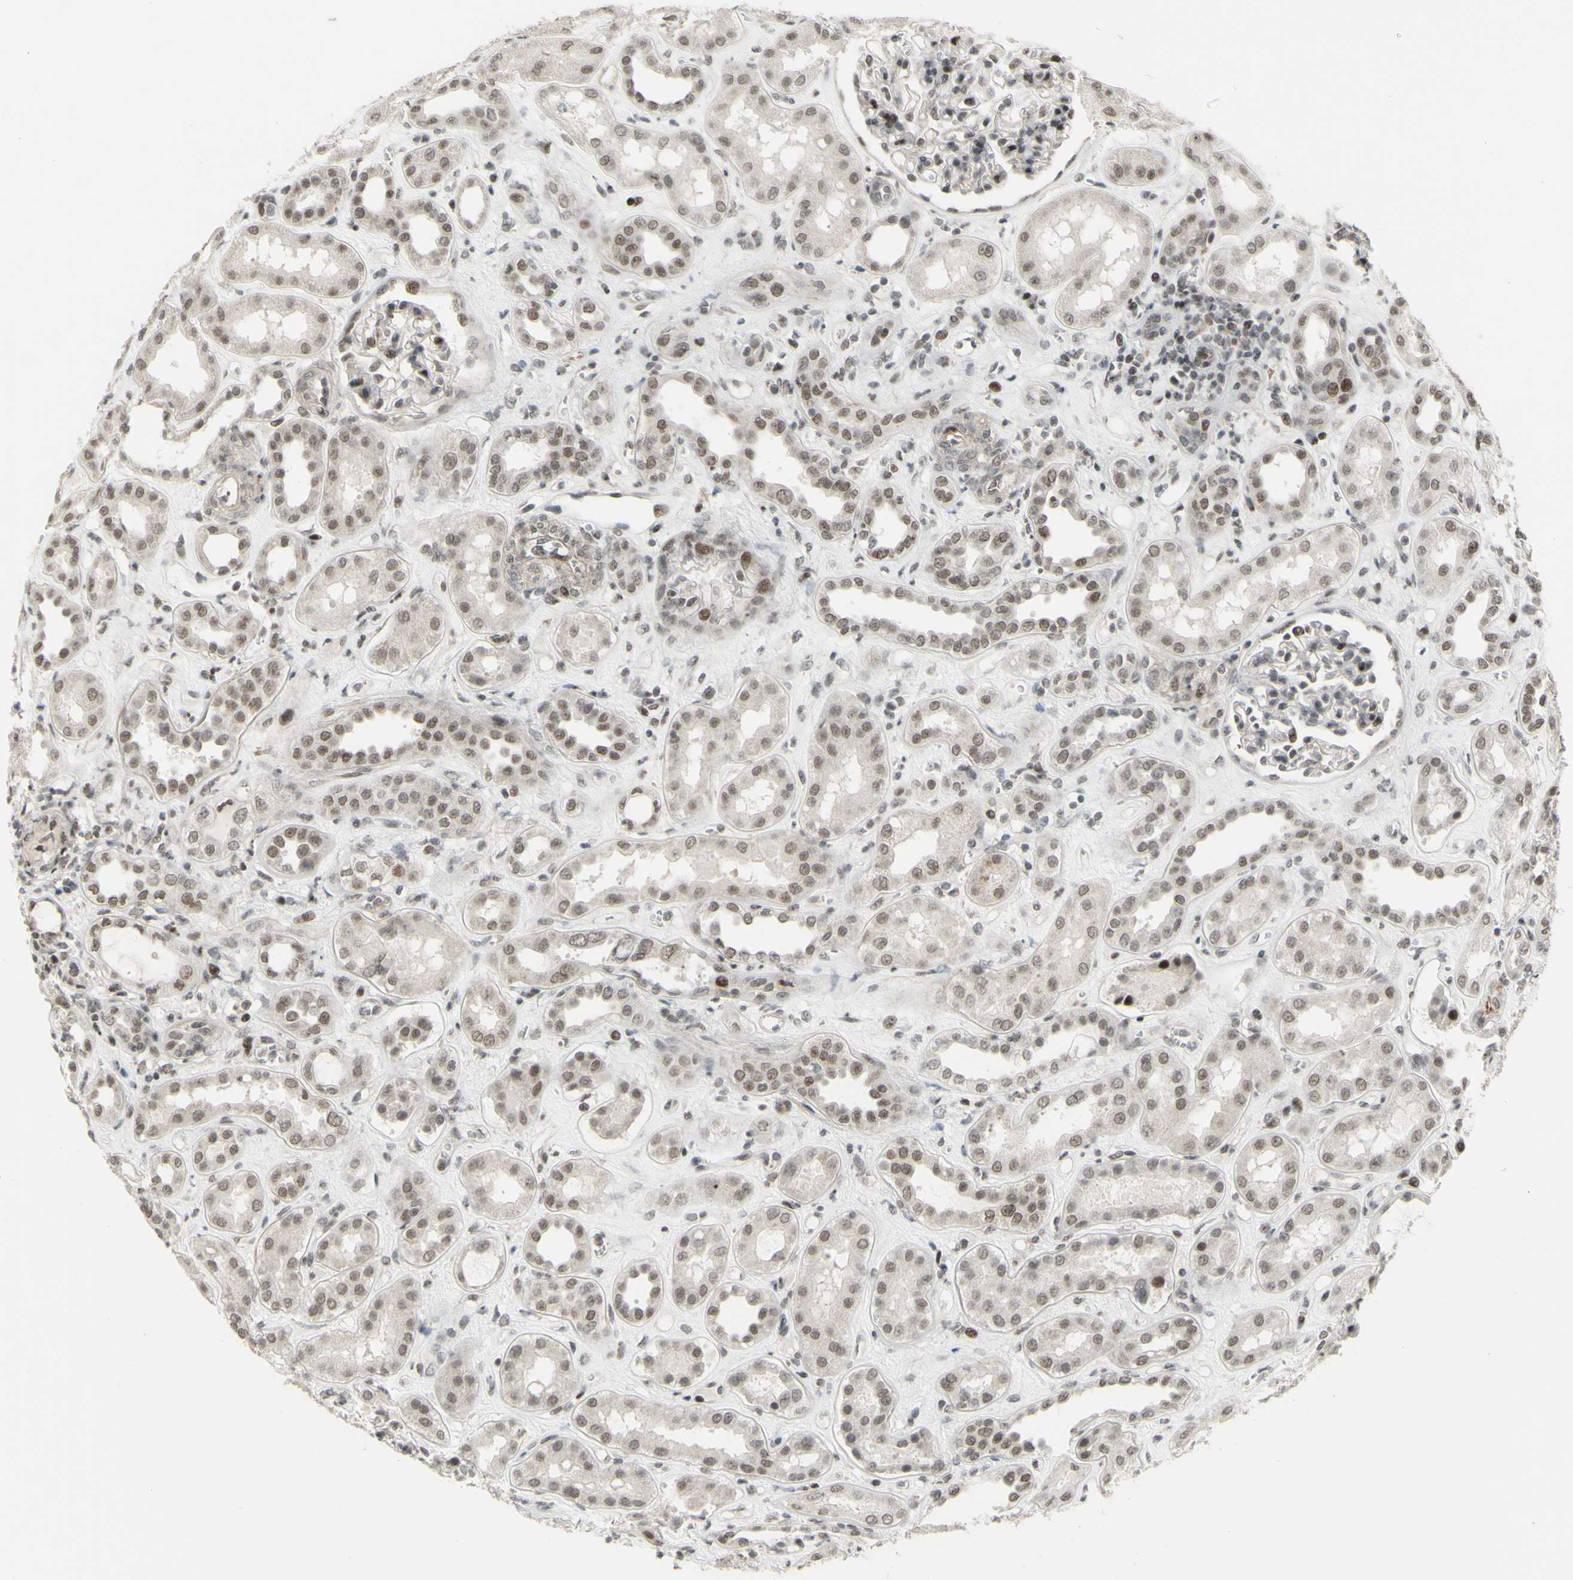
{"staining": {"intensity": "weak", "quantity": "<25%", "location": "nuclear"}, "tissue": "kidney", "cell_type": "Cells in glomeruli", "image_type": "normal", "snomed": [{"axis": "morphology", "description": "Normal tissue, NOS"}, {"axis": "topography", "description": "Kidney"}], "caption": "This micrograph is of benign kidney stained with immunohistochemistry to label a protein in brown with the nuclei are counter-stained blue. There is no staining in cells in glomeruli. The staining was performed using DAB (3,3'-diaminobenzidine) to visualize the protein expression in brown, while the nuclei were stained in blue with hematoxylin (Magnification: 20x).", "gene": "SUPT6H", "patient": {"sex": "male", "age": 59}}